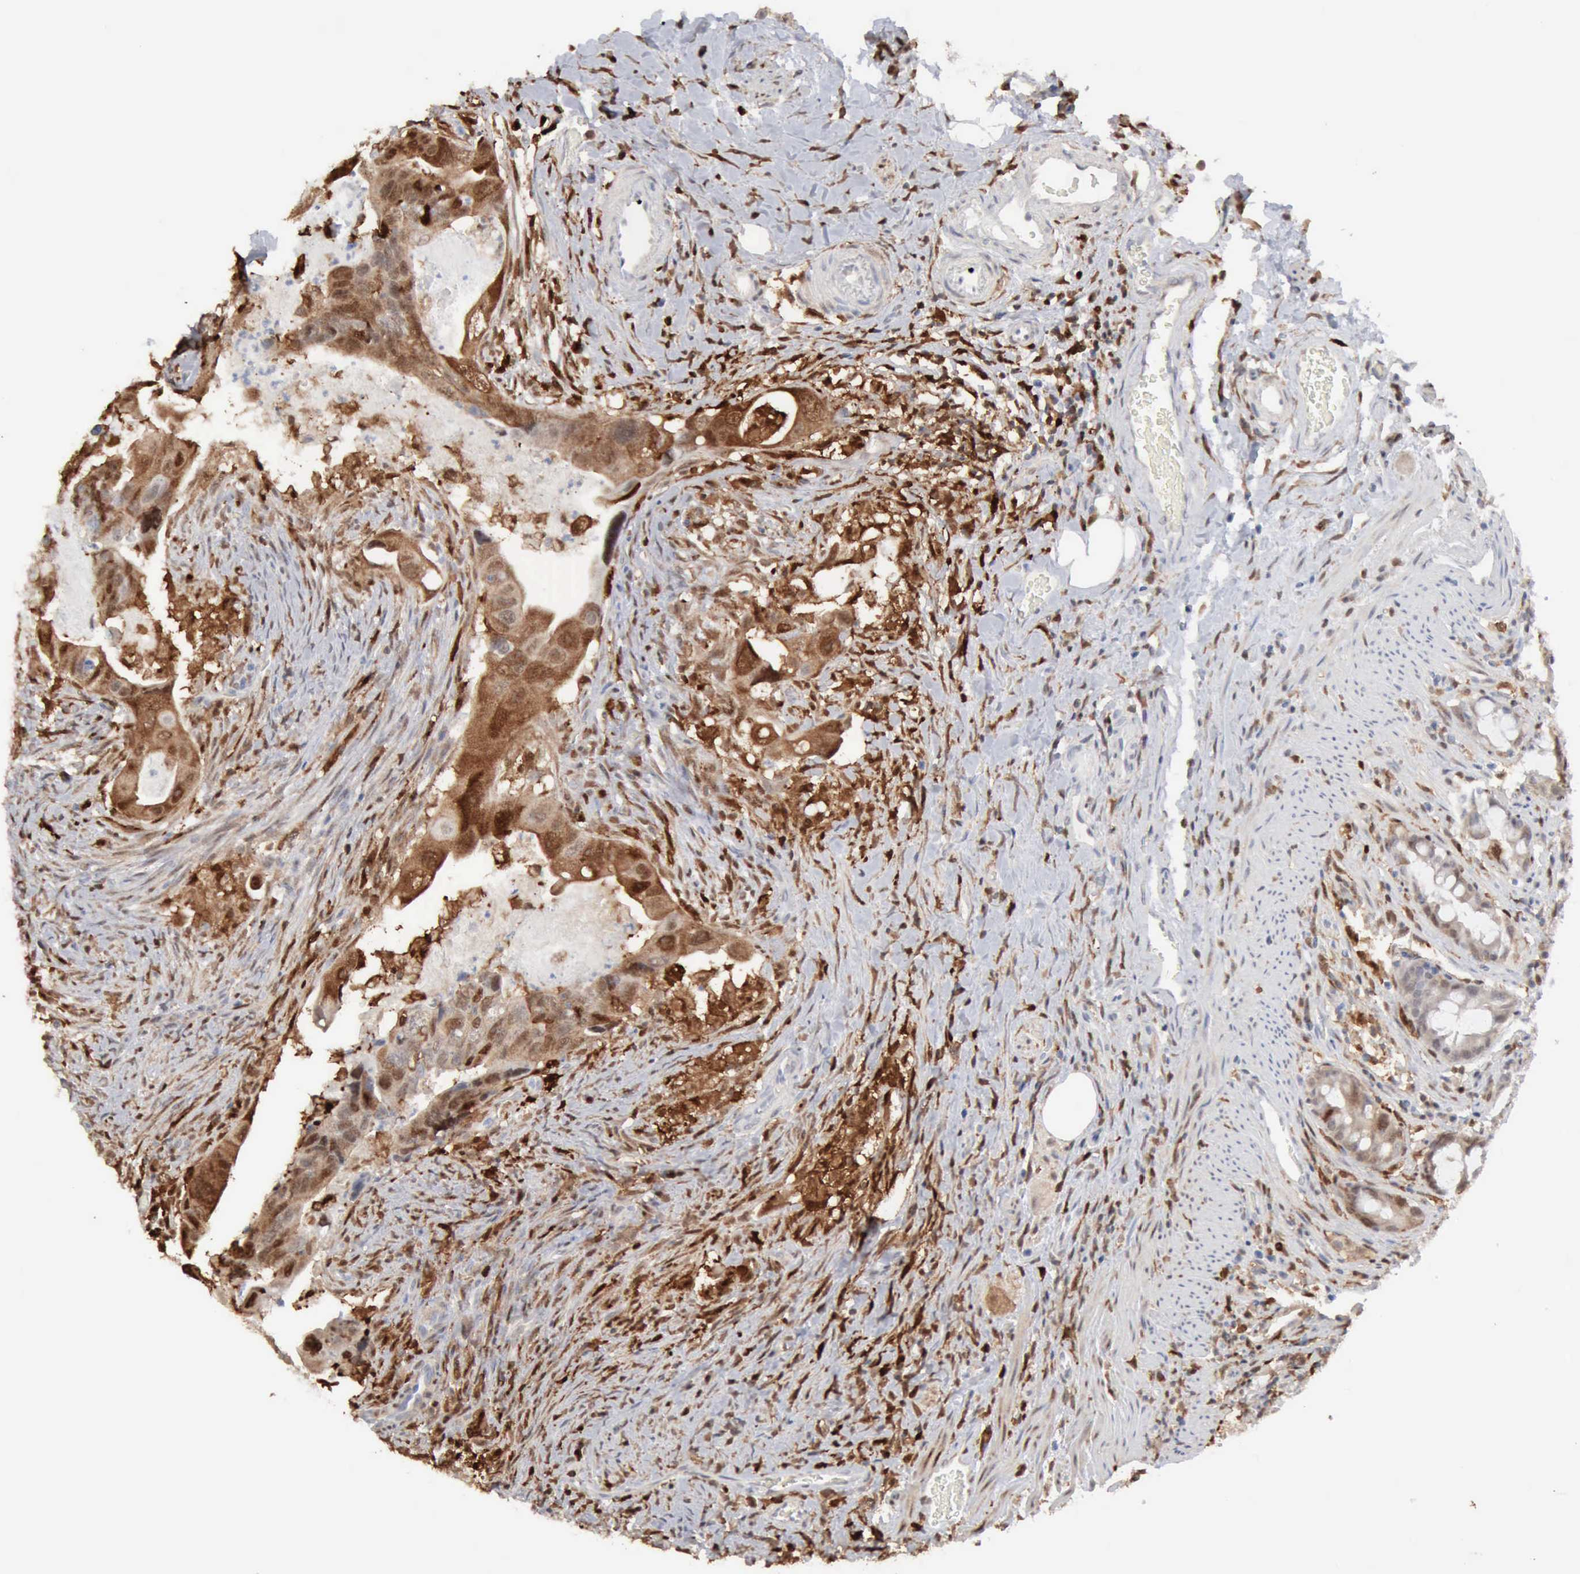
{"staining": {"intensity": "weak", "quantity": "25%-75%", "location": "cytoplasmic/membranous,nuclear"}, "tissue": "colorectal cancer", "cell_type": "Tumor cells", "image_type": "cancer", "snomed": [{"axis": "morphology", "description": "Adenocarcinoma, NOS"}, {"axis": "topography", "description": "Rectum"}], "caption": "Adenocarcinoma (colorectal) stained with a protein marker exhibits weak staining in tumor cells.", "gene": "STAT1", "patient": {"sex": "male", "age": 53}}